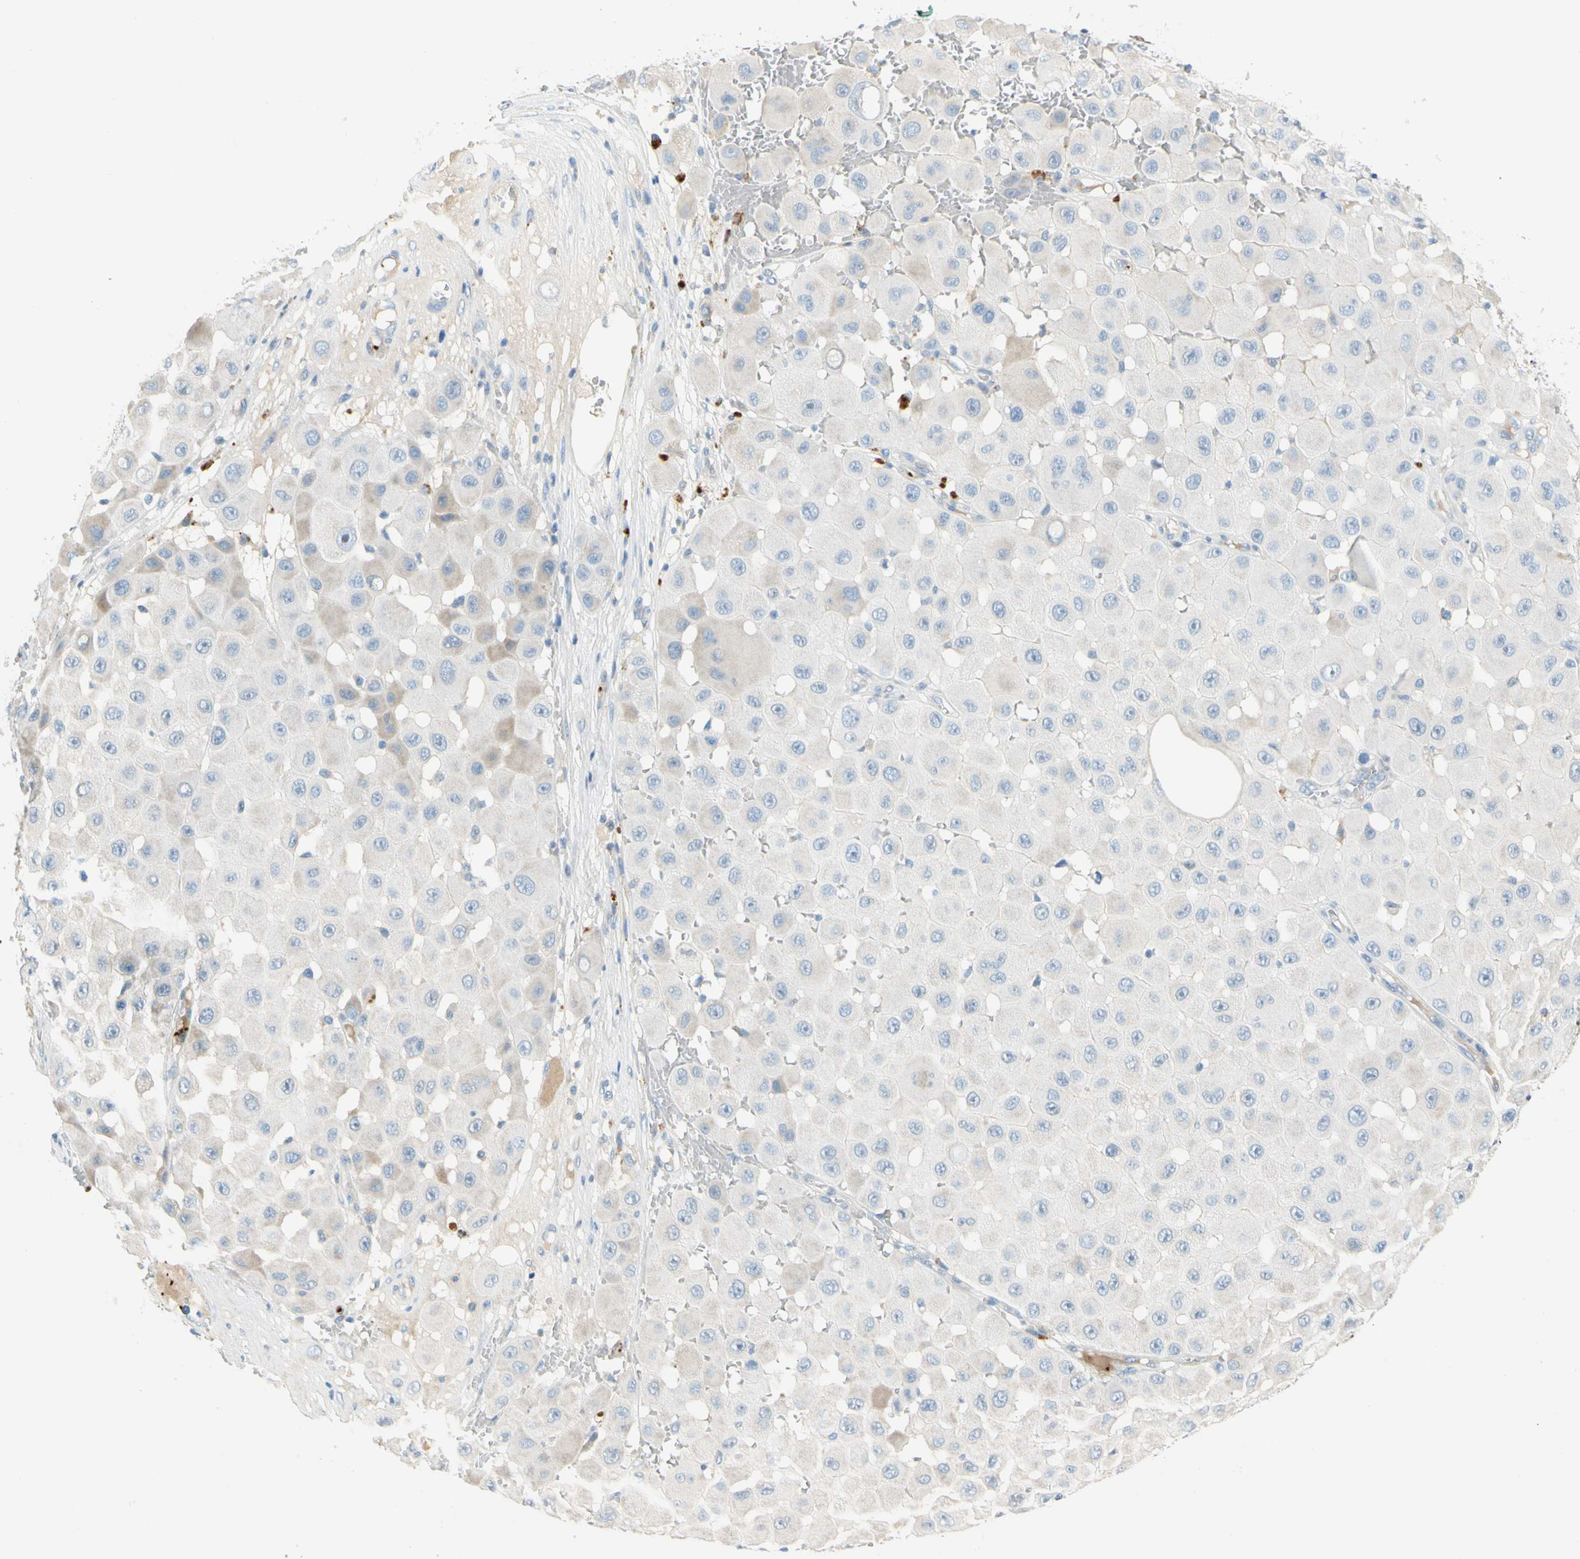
{"staining": {"intensity": "negative", "quantity": "none", "location": "none"}, "tissue": "melanoma", "cell_type": "Tumor cells", "image_type": "cancer", "snomed": [{"axis": "morphology", "description": "Malignant melanoma, NOS"}, {"axis": "topography", "description": "Skin"}], "caption": "A photomicrograph of melanoma stained for a protein shows no brown staining in tumor cells.", "gene": "PPBP", "patient": {"sex": "female", "age": 81}}